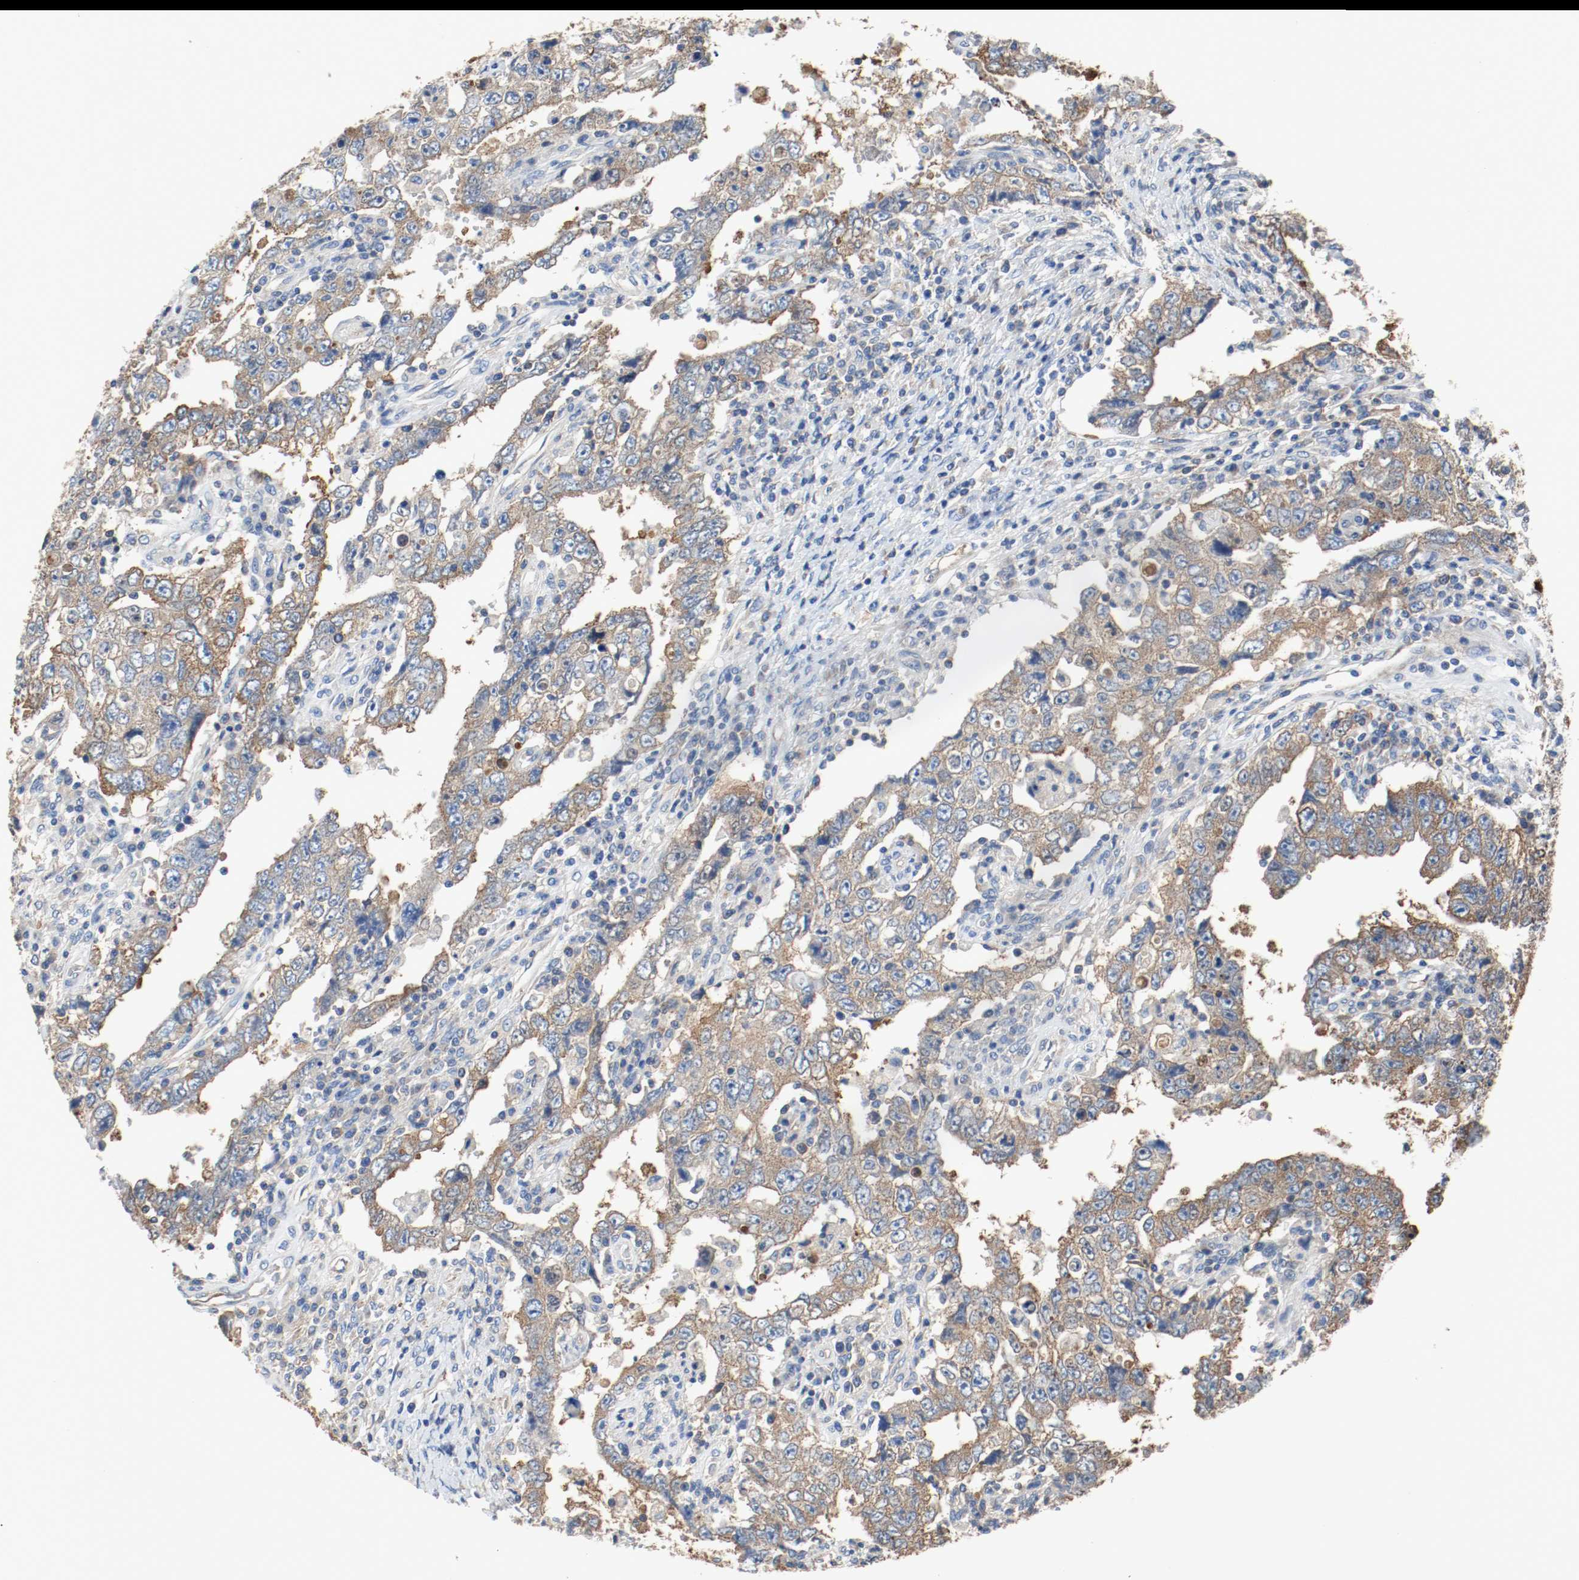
{"staining": {"intensity": "moderate", "quantity": ">75%", "location": "cytoplasmic/membranous"}, "tissue": "testis cancer", "cell_type": "Tumor cells", "image_type": "cancer", "snomed": [{"axis": "morphology", "description": "Carcinoma, Embryonal, NOS"}, {"axis": "topography", "description": "Testis"}], "caption": "A medium amount of moderate cytoplasmic/membranous positivity is identified in approximately >75% of tumor cells in testis cancer (embryonal carcinoma) tissue.", "gene": "TUBA3D", "patient": {"sex": "male", "age": 26}}